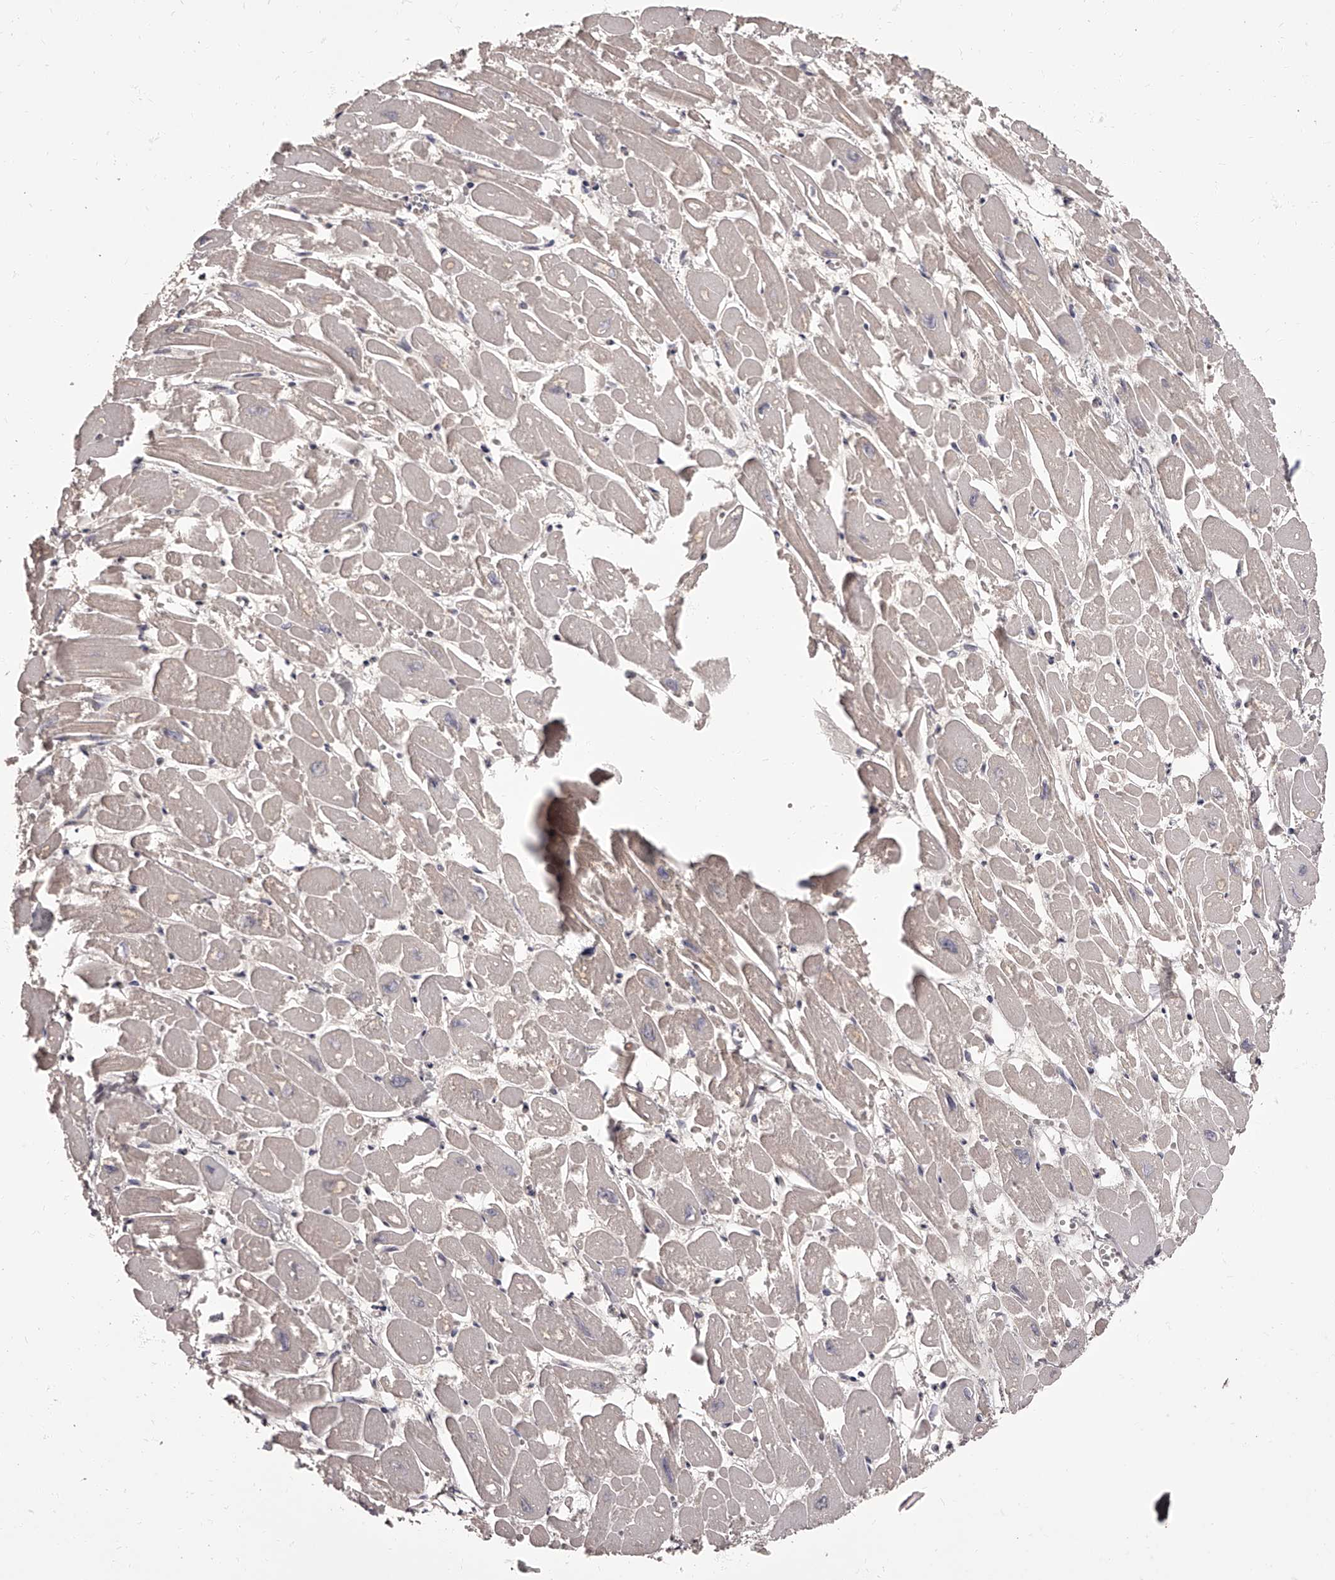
{"staining": {"intensity": "weak", "quantity": "25%-75%", "location": "cytoplasmic/membranous"}, "tissue": "heart muscle", "cell_type": "Cardiomyocytes", "image_type": "normal", "snomed": [{"axis": "morphology", "description": "Normal tissue, NOS"}, {"axis": "topography", "description": "Heart"}], "caption": "About 25%-75% of cardiomyocytes in benign human heart muscle display weak cytoplasmic/membranous protein staining as visualized by brown immunohistochemical staining.", "gene": "APEH", "patient": {"sex": "male", "age": 54}}